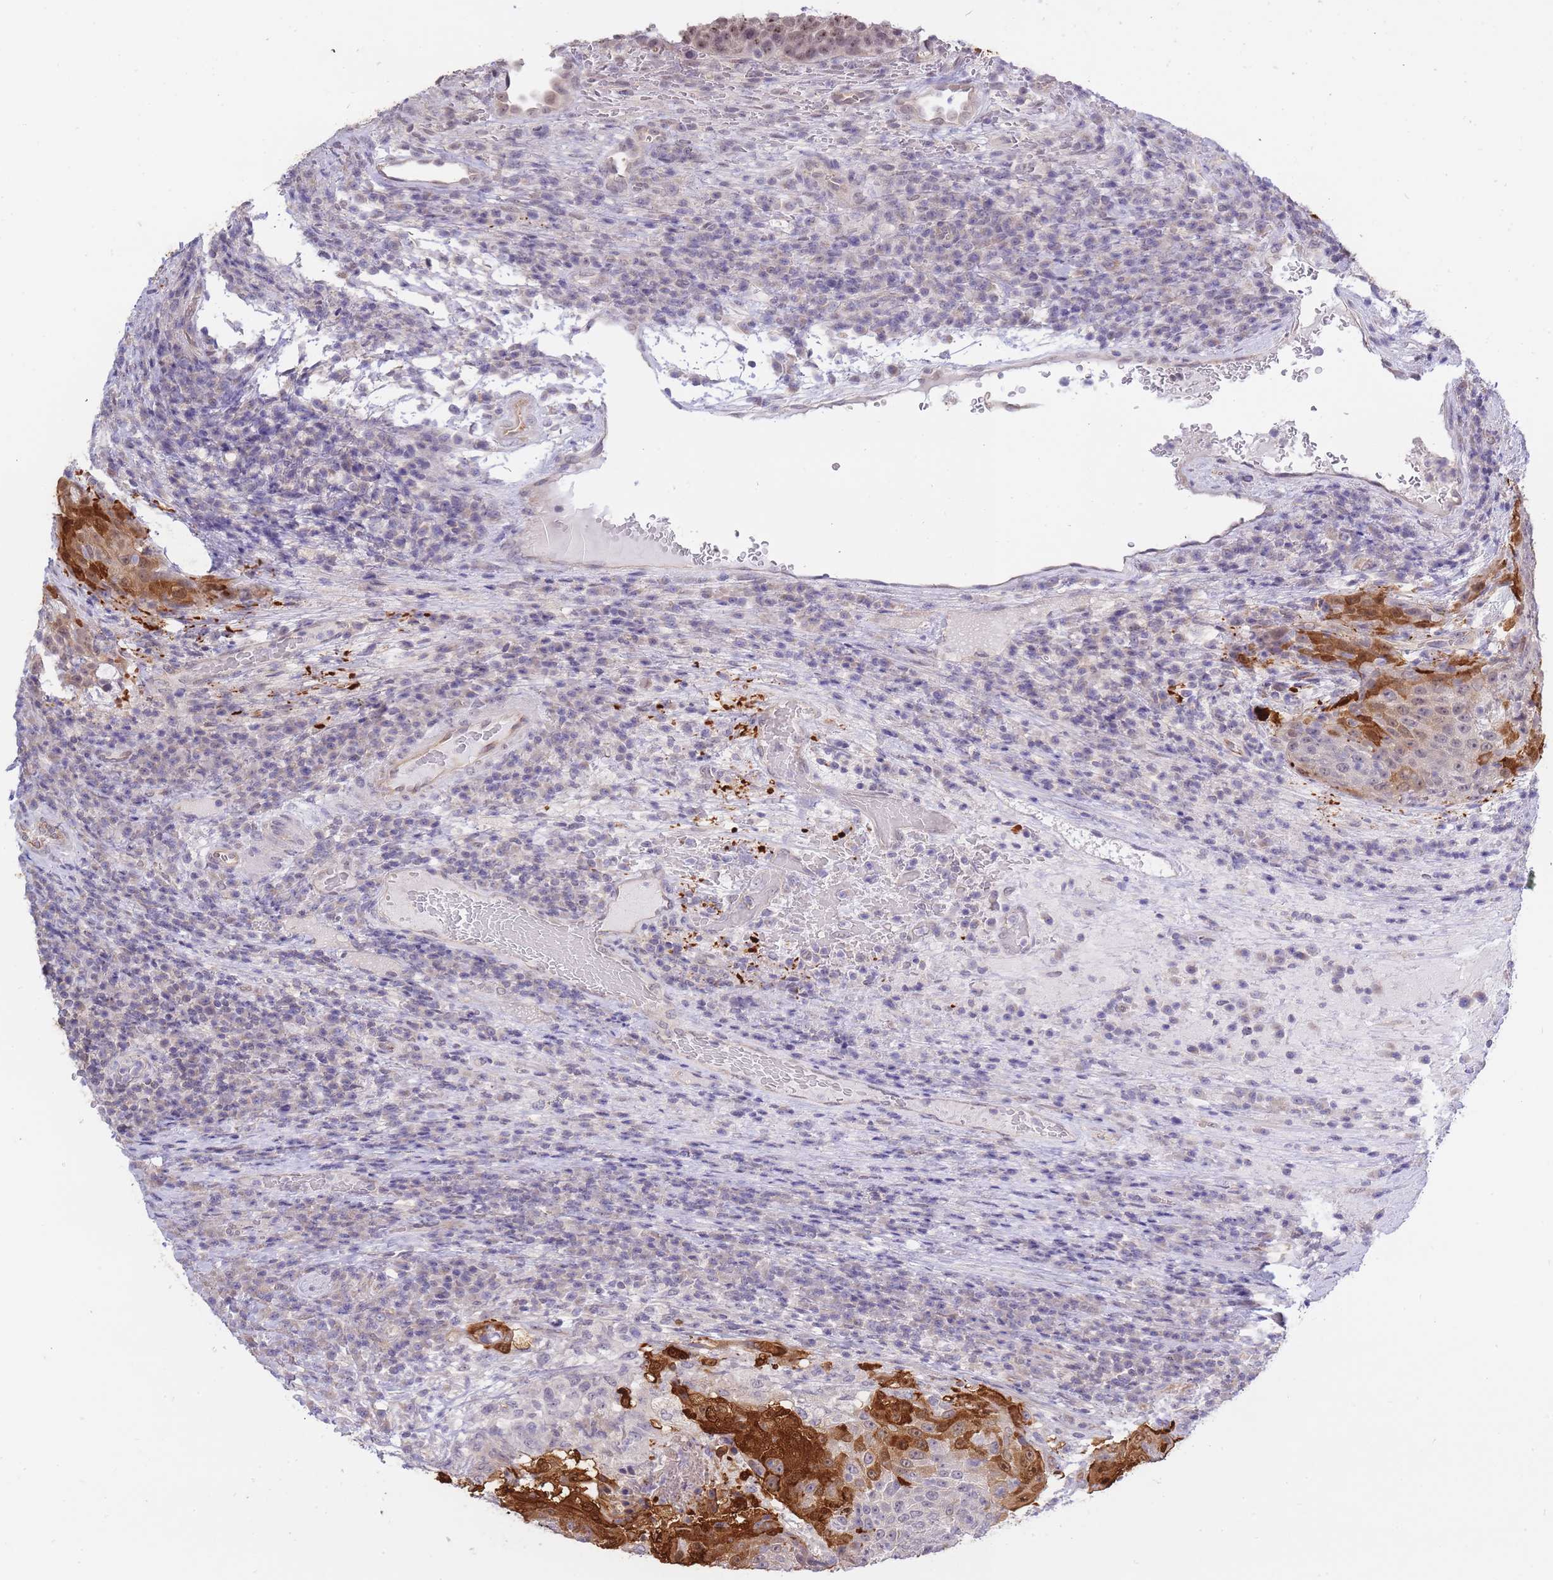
{"staining": {"intensity": "strong", "quantity": "<25%", "location": "cytoplasmic/membranous,nuclear"}, "tissue": "urothelial cancer", "cell_type": "Tumor cells", "image_type": "cancer", "snomed": [{"axis": "morphology", "description": "Urothelial carcinoma, High grade"}, {"axis": "topography", "description": "Urinary bladder"}], "caption": "Protein expression analysis of human urothelial cancer reveals strong cytoplasmic/membranous and nuclear staining in about <25% of tumor cells.", "gene": "C19orf25", "patient": {"sex": "female", "age": 63}}